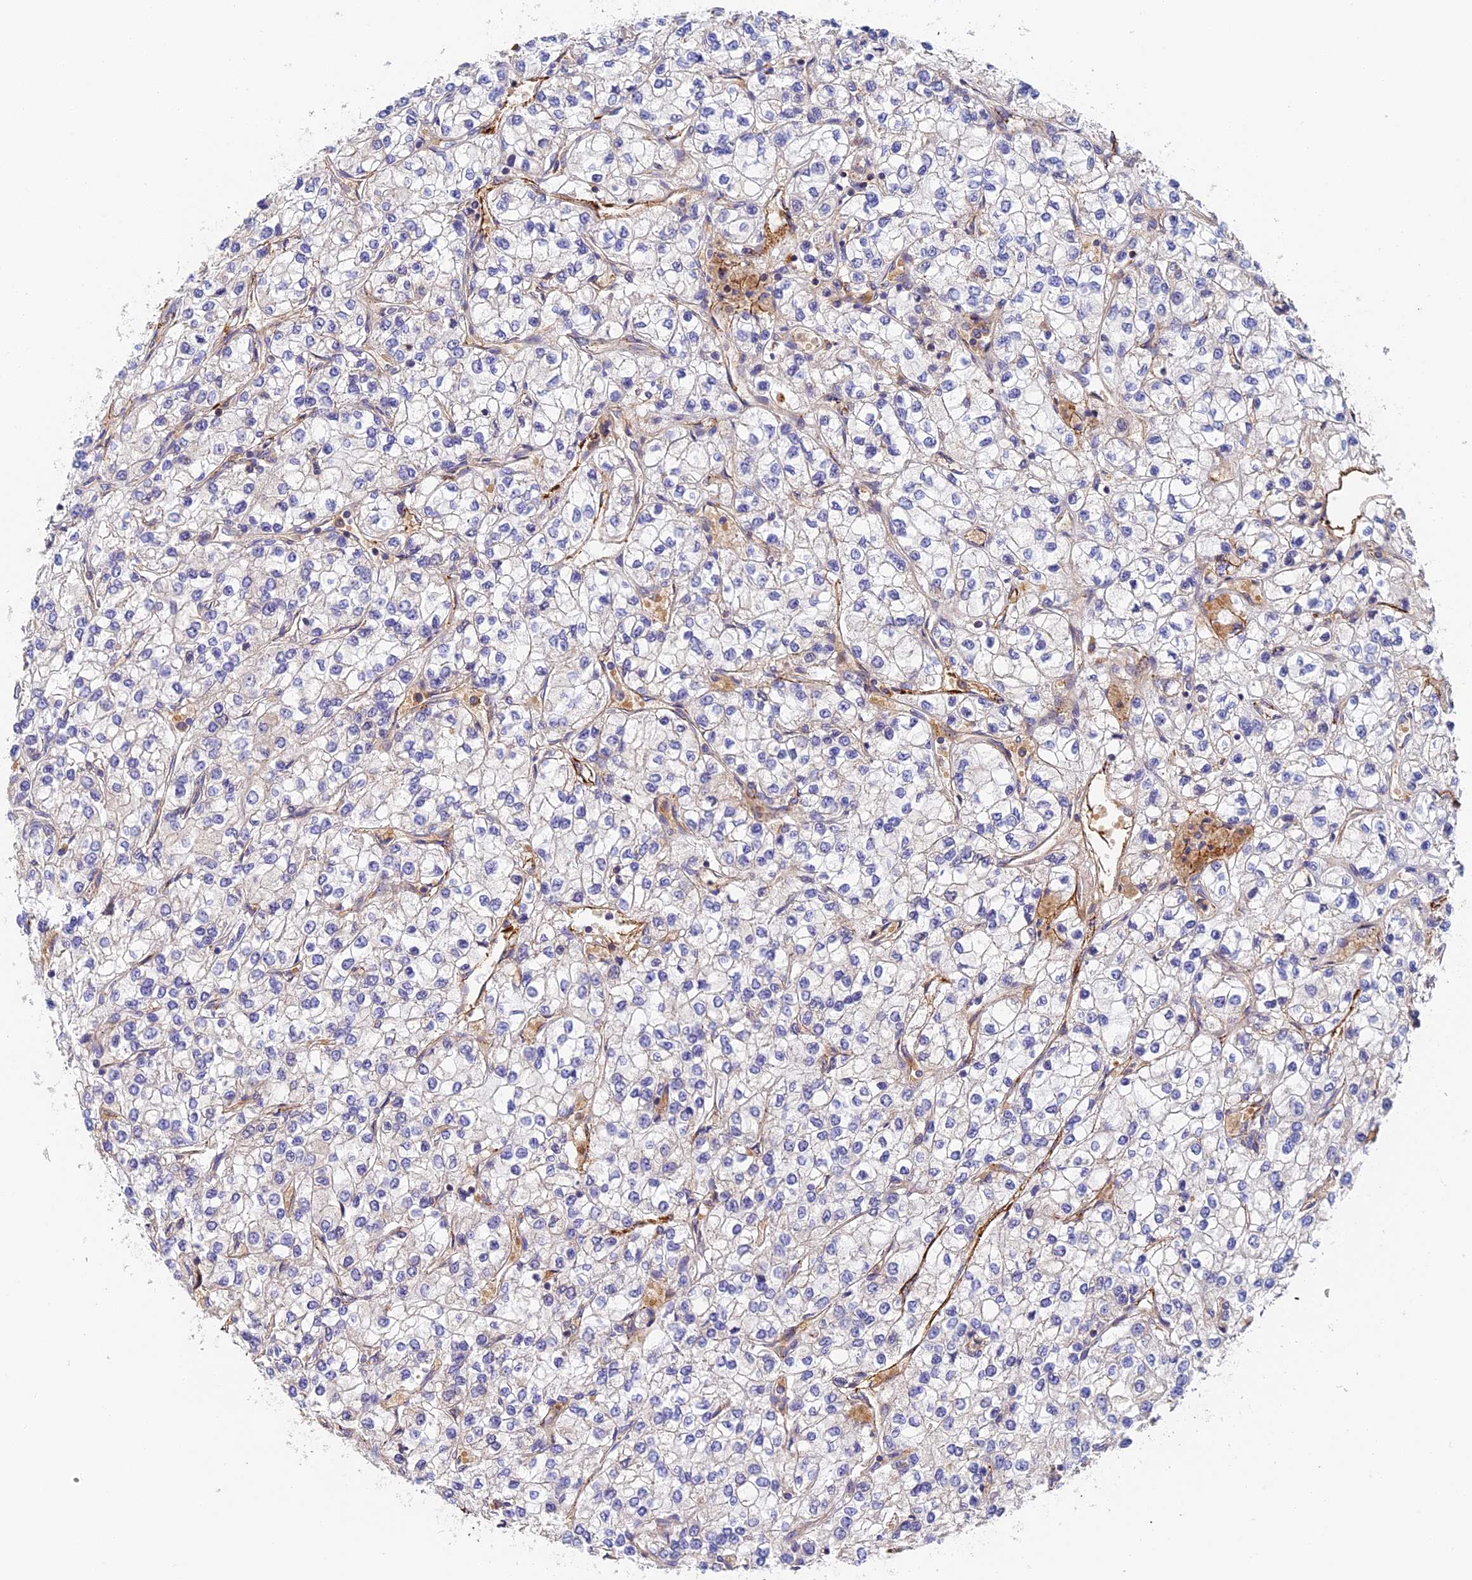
{"staining": {"intensity": "negative", "quantity": "none", "location": "none"}, "tissue": "renal cancer", "cell_type": "Tumor cells", "image_type": "cancer", "snomed": [{"axis": "morphology", "description": "Adenocarcinoma, NOS"}, {"axis": "topography", "description": "Kidney"}], "caption": "Immunohistochemistry photomicrograph of neoplastic tissue: renal cancer (adenocarcinoma) stained with DAB shows no significant protein staining in tumor cells. (IHC, brightfield microscopy, high magnification).", "gene": "MISP3", "patient": {"sex": "male", "age": 80}}